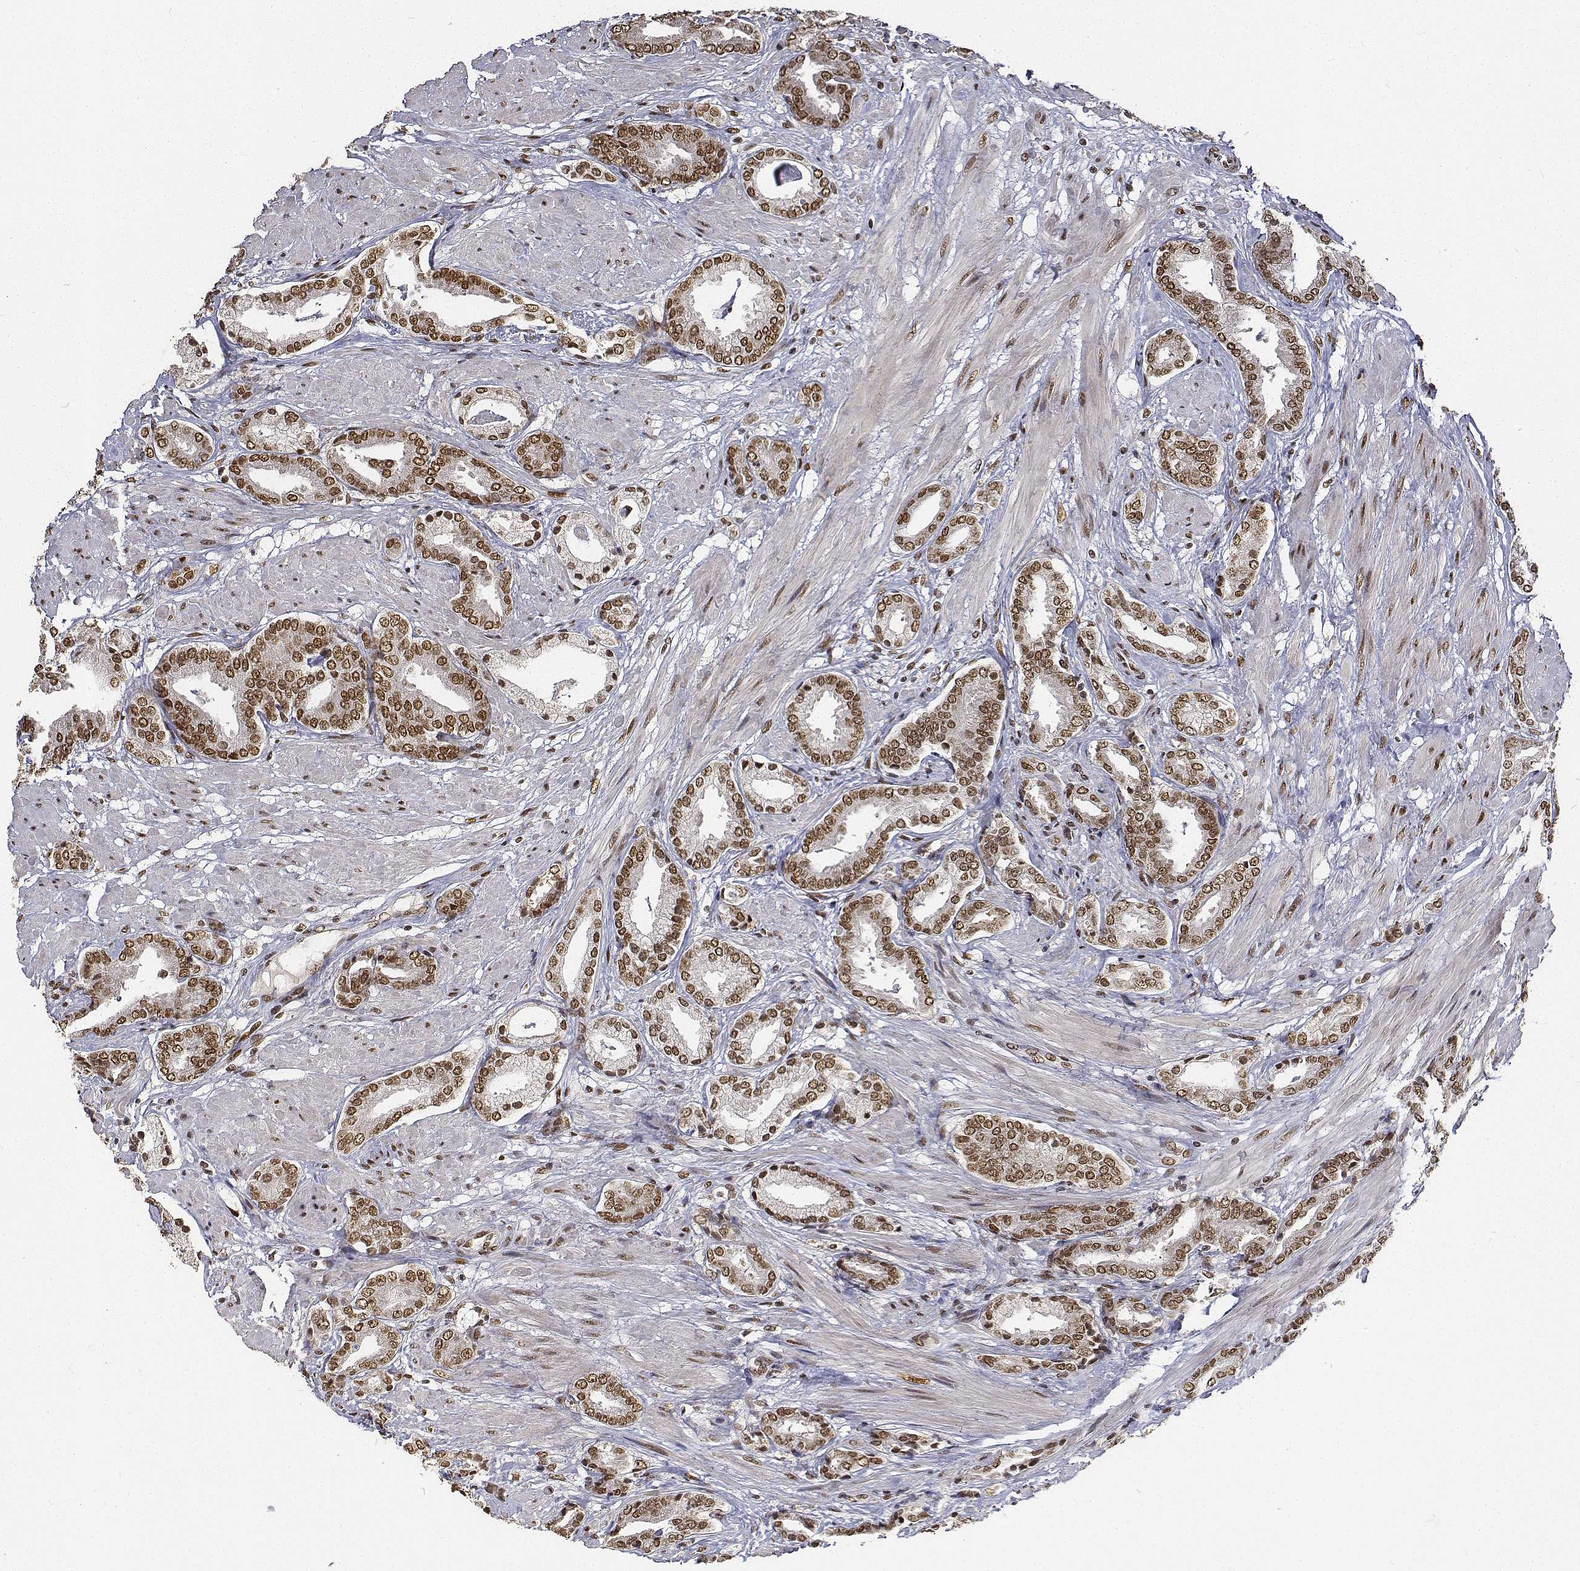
{"staining": {"intensity": "moderate", "quantity": ">75%", "location": "nuclear"}, "tissue": "prostate cancer", "cell_type": "Tumor cells", "image_type": "cancer", "snomed": [{"axis": "morphology", "description": "Adenocarcinoma, High grade"}, {"axis": "topography", "description": "Prostate"}], "caption": "Tumor cells demonstrate moderate nuclear expression in about >75% of cells in prostate adenocarcinoma (high-grade).", "gene": "ATRX", "patient": {"sex": "male", "age": 56}}